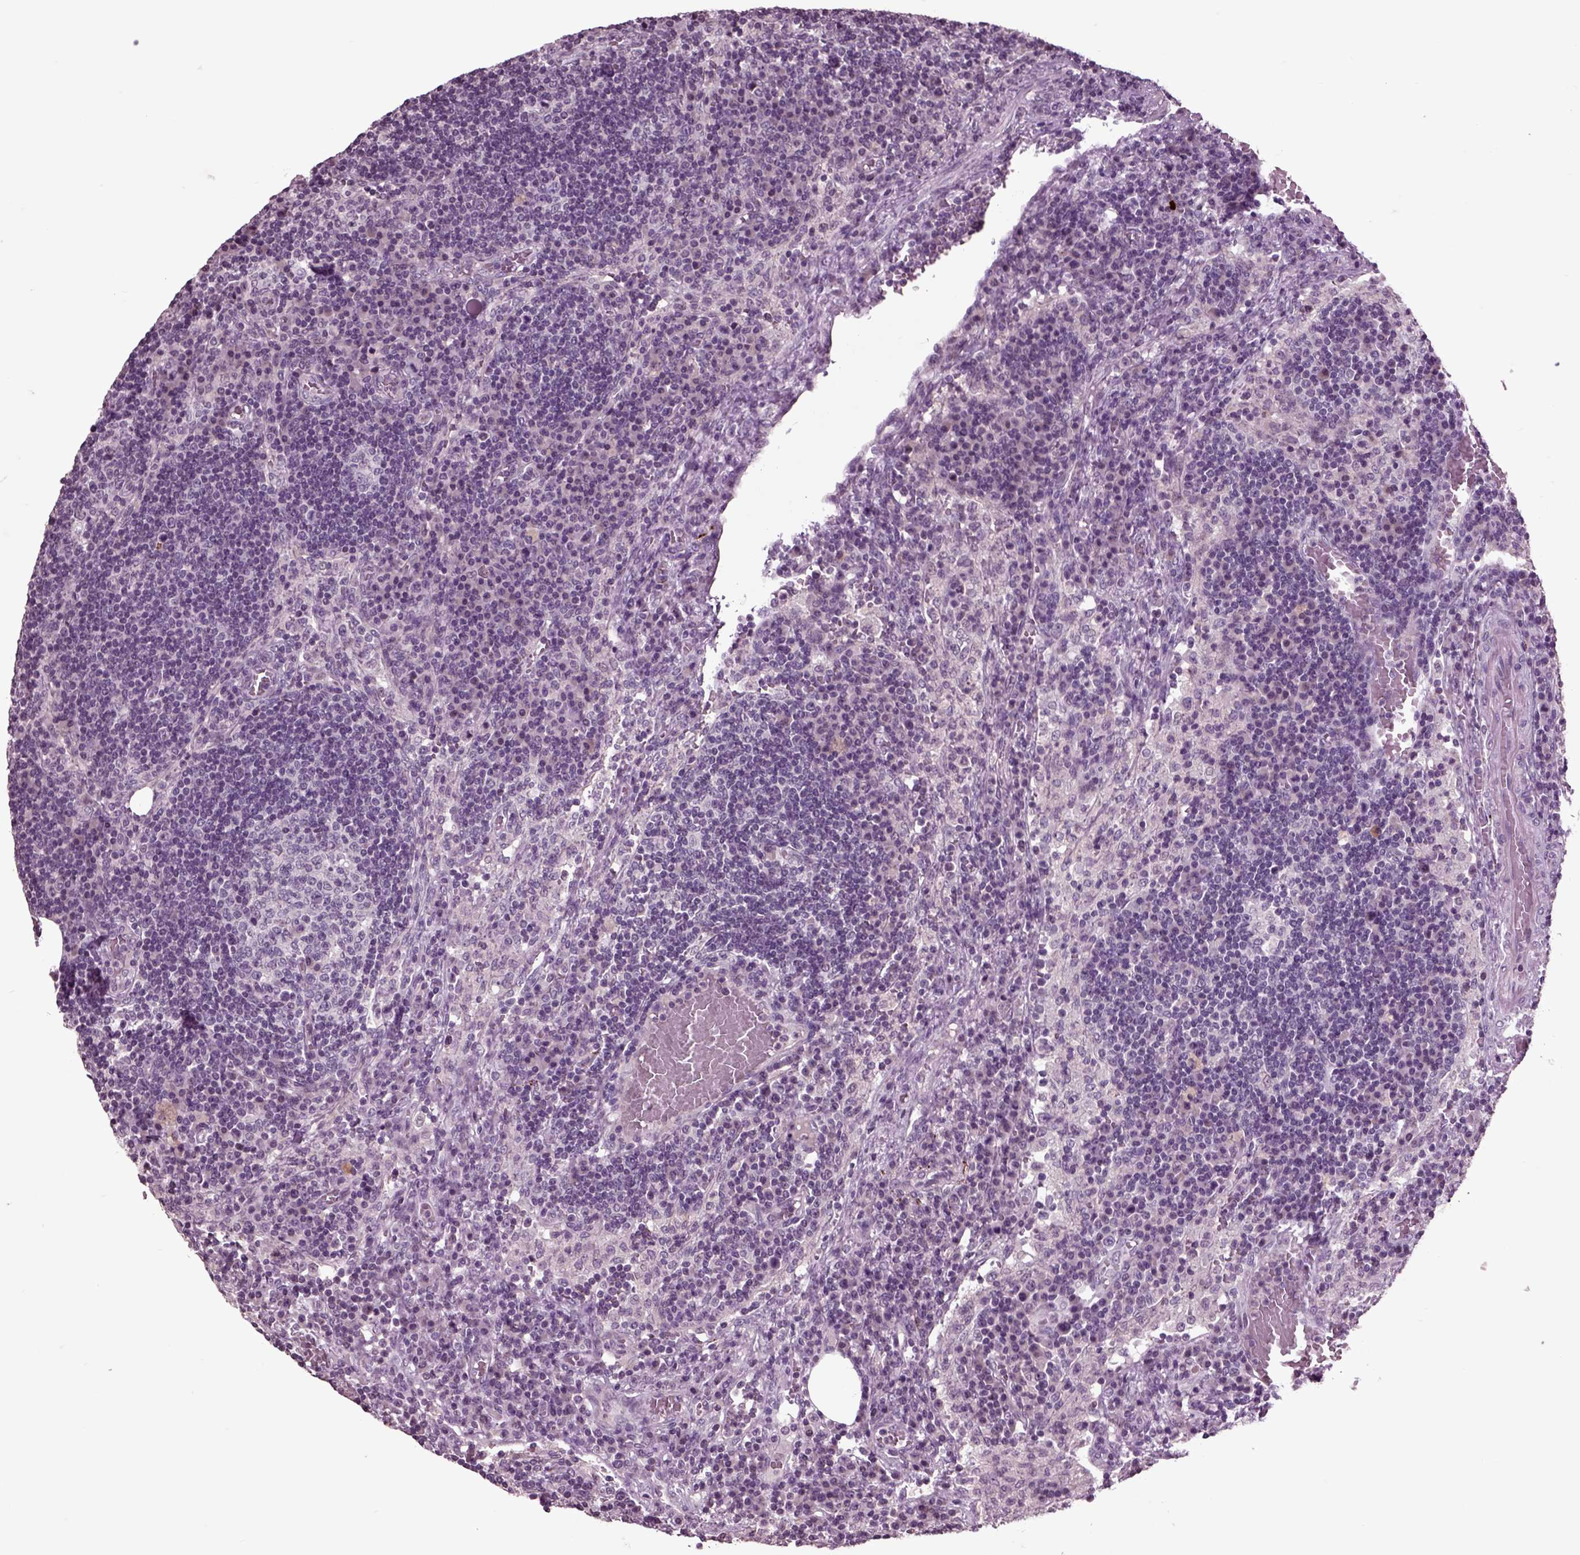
{"staining": {"intensity": "negative", "quantity": "none", "location": "none"}, "tissue": "lymph node", "cell_type": "Germinal center cells", "image_type": "normal", "snomed": [{"axis": "morphology", "description": "Normal tissue, NOS"}, {"axis": "topography", "description": "Lymph node"}], "caption": "IHC histopathology image of benign lymph node: human lymph node stained with DAB reveals no significant protein staining in germinal center cells.", "gene": "CHGB", "patient": {"sex": "male", "age": 63}}